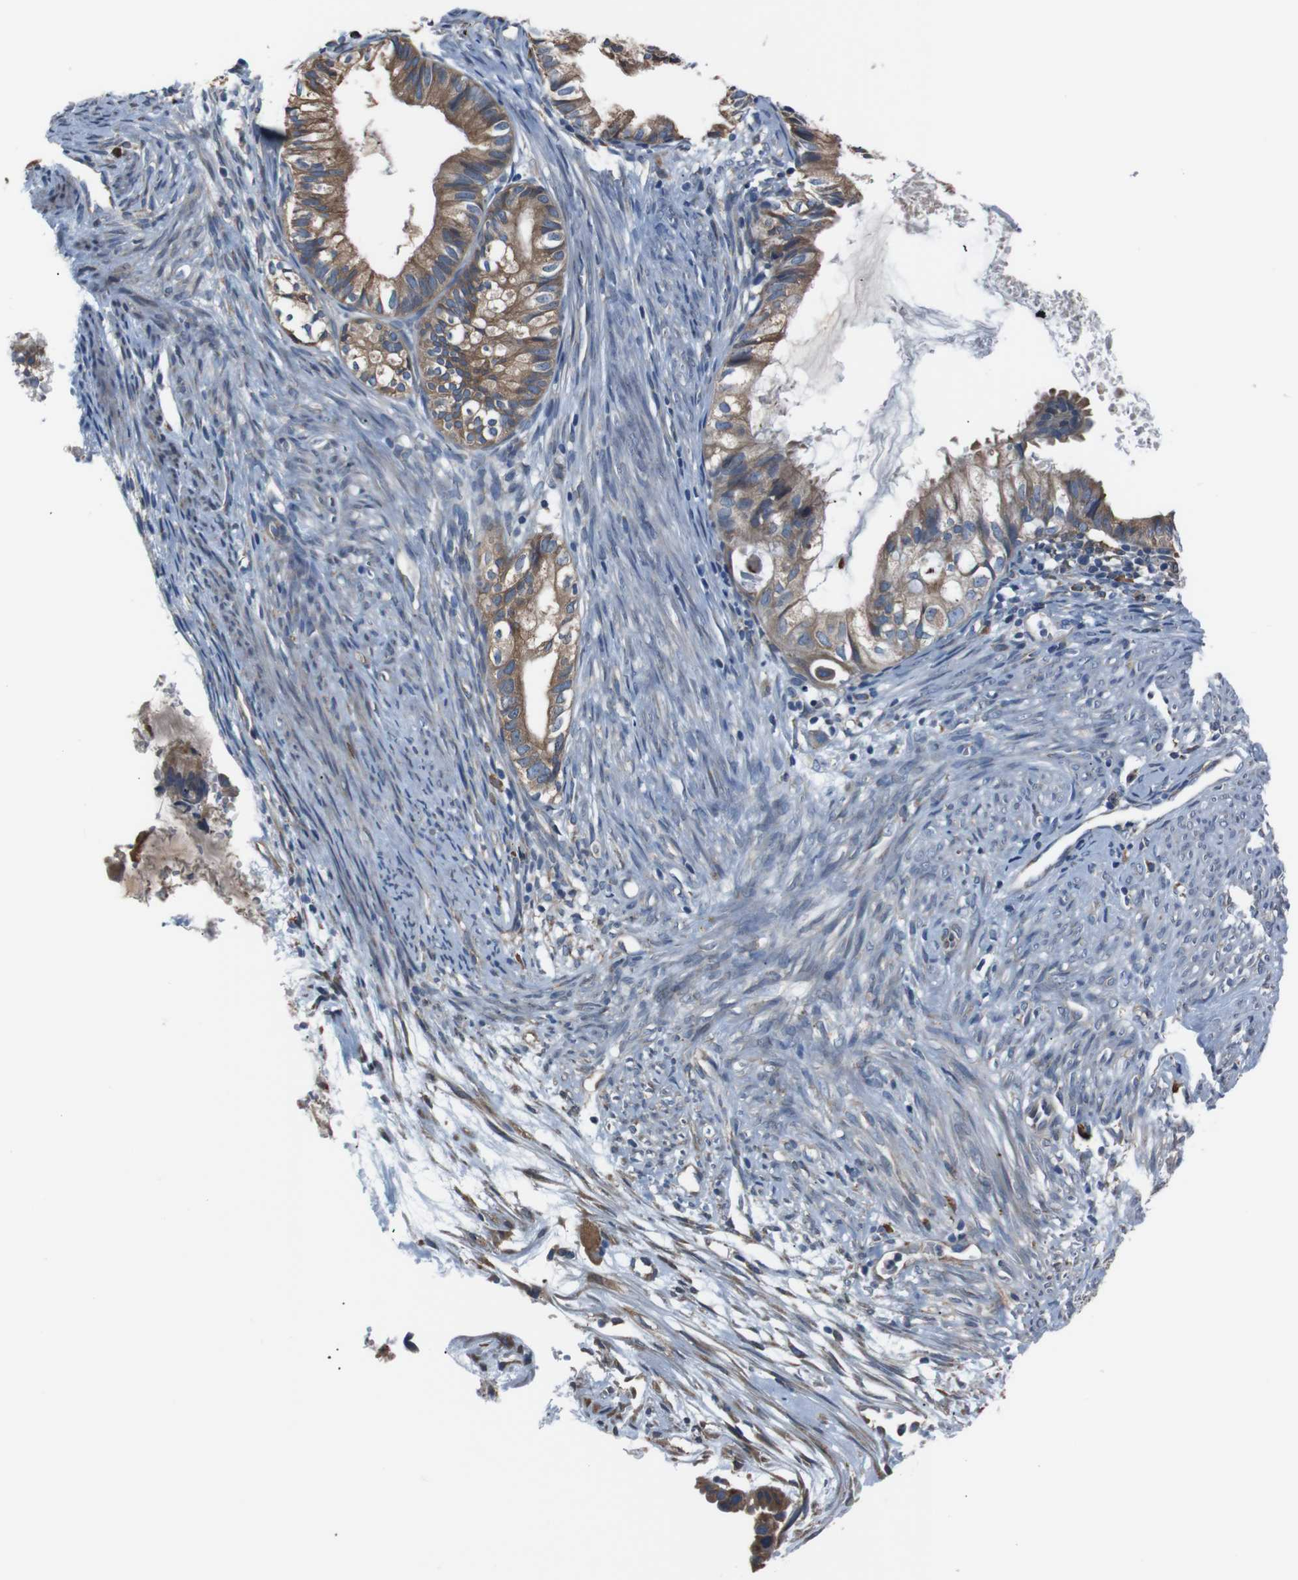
{"staining": {"intensity": "moderate", "quantity": ">75%", "location": "cytoplasmic/membranous"}, "tissue": "cervical cancer", "cell_type": "Tumor cells", "image_type": "cancer", "snomed": [{"axis": "morphology", "description": "Normal tissue, NOS"}, {"axis": "morphology", "description": "Adenocarcinoma, NOS"}, {"axis": "topography", "description": "Cervix"}, {"axis": "topography", "description": "Endometrium"}], "caption": "Cervical cancer tissue reveals moderate cytoplasmic/membranous staining in about >75% of tumor cells, visualized by immunohistochemistry.", "gene": "SIGMAR1", "patient": {"sex": "female", "age": 86}}